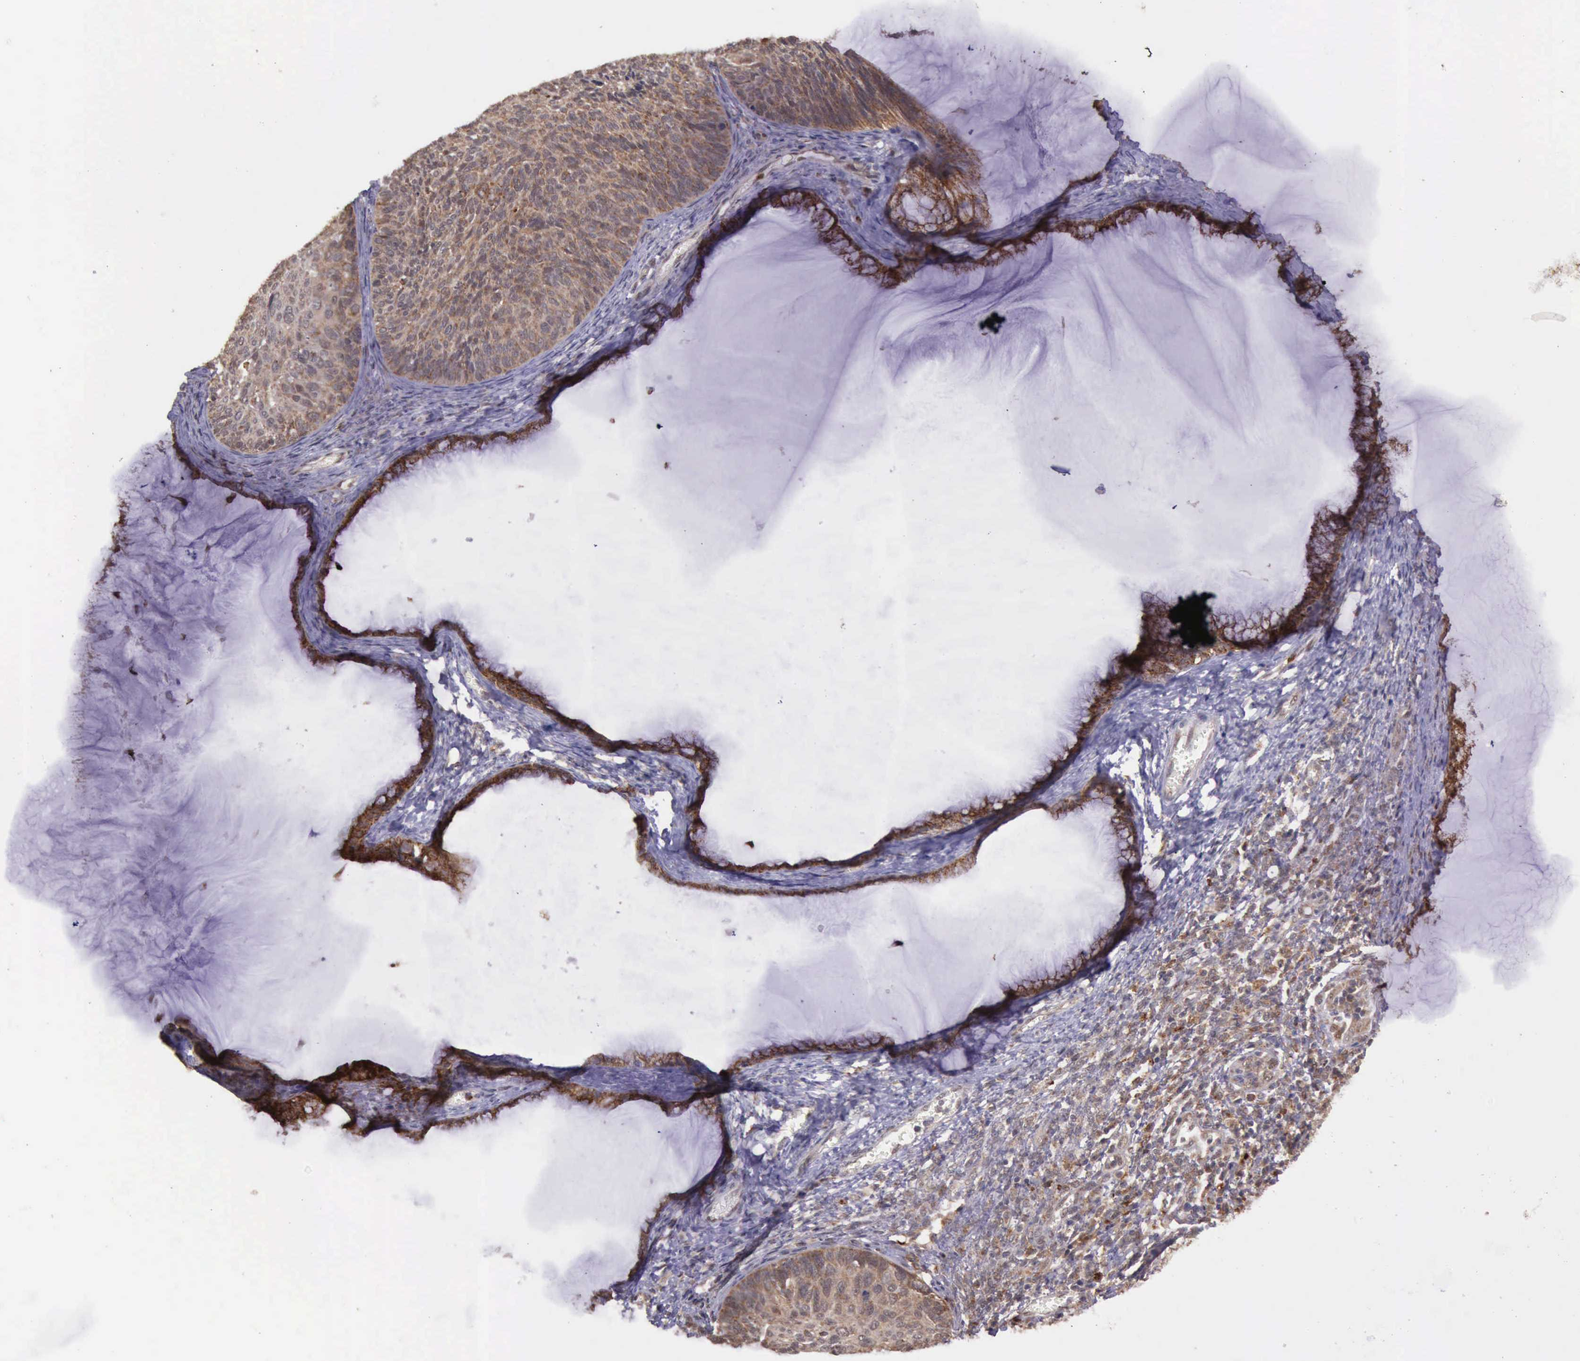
{"staining": {"intensity": "strong", "quantity": ">75%", "location": "cytoplasmic/membranous"}, "tissue": "cervical cancer", "cell_type": "Tumor cells", "image_type": "cancer", "snomed": [{"axis": "morphology", "description": "Squamous cell carcinoma, NOS"}, {"axis": "topography", "description": "Cervix"}], "caption": "Tumor cells demonstrate high levels of strong cytoplasmic/membranous expression in approximately >75% of cells in human cervical squamous cell carcinoma. (Brightfield microscopy of DAB IHC at high magnification).", "gene": "ARMCX3", "patient": {"sex": "female", "age": 36}}